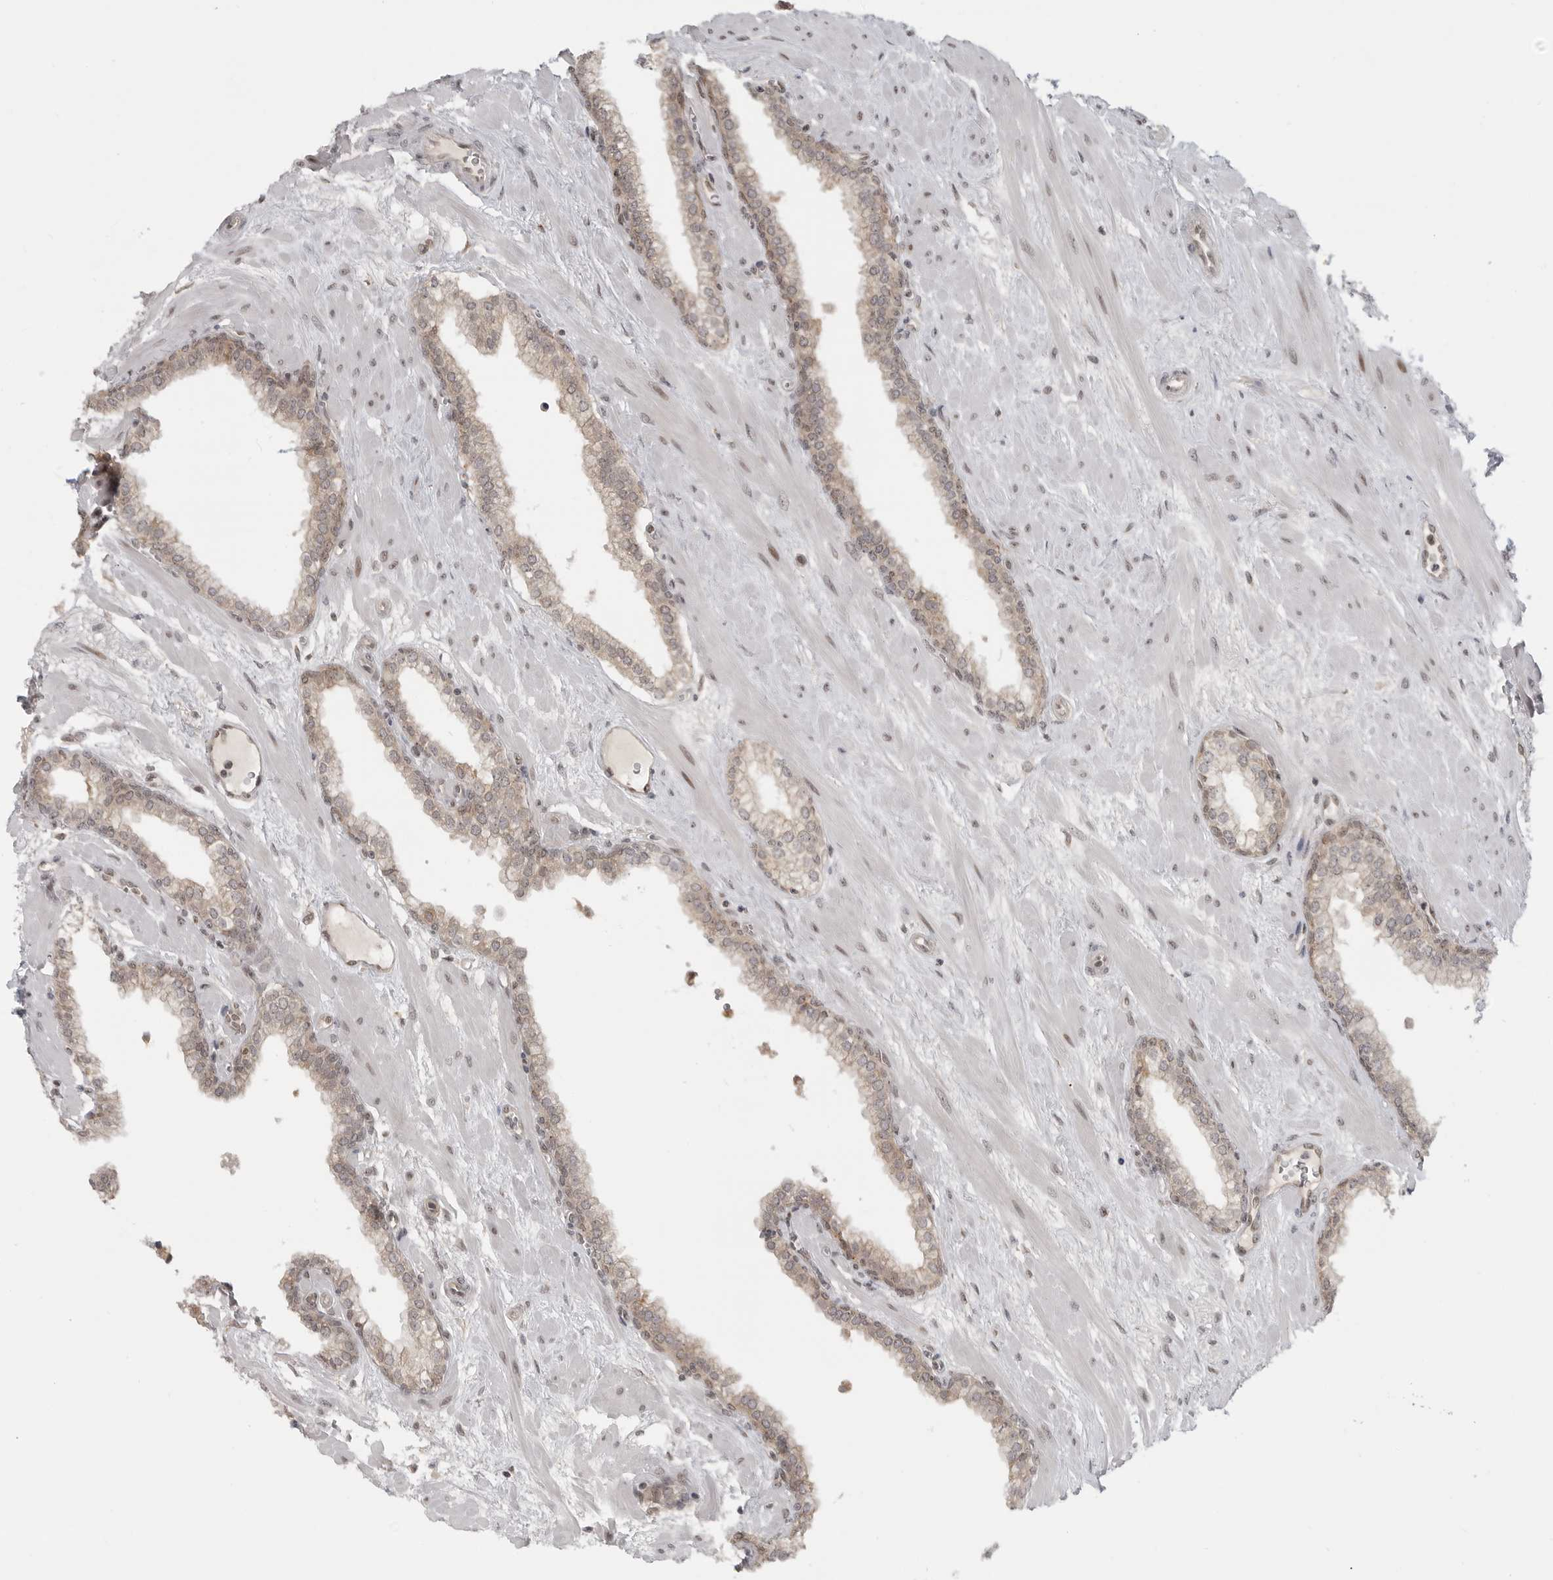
{"staining": {"intensity": "moderate", "quantity": ">75%", "location": "cytoplasmic/membranous"}, "tissue": "prostate", "cell_type": "Glandular cells", "image_type": "normal", "snomed": [{"axis": "morphology", "description": "Normal tissue, NOS"}, {"axis": "morphology", "description": "Urothelial carcinoma, Low grade"}, {"axis": "topography", "description": "Urinary bladder"}, {"axis": "topography", "description": "Prostate"}], "caption": "Immunohistochemistry (IHC) image of normal human prostate stained for a protein (brown), which reveals medium levels of moderate cytoplasmic/membranous positivity in approximately >75% of glandular cells.", "gene": "CEP295NL", "patient": {"sex": "male", "age": 60}}